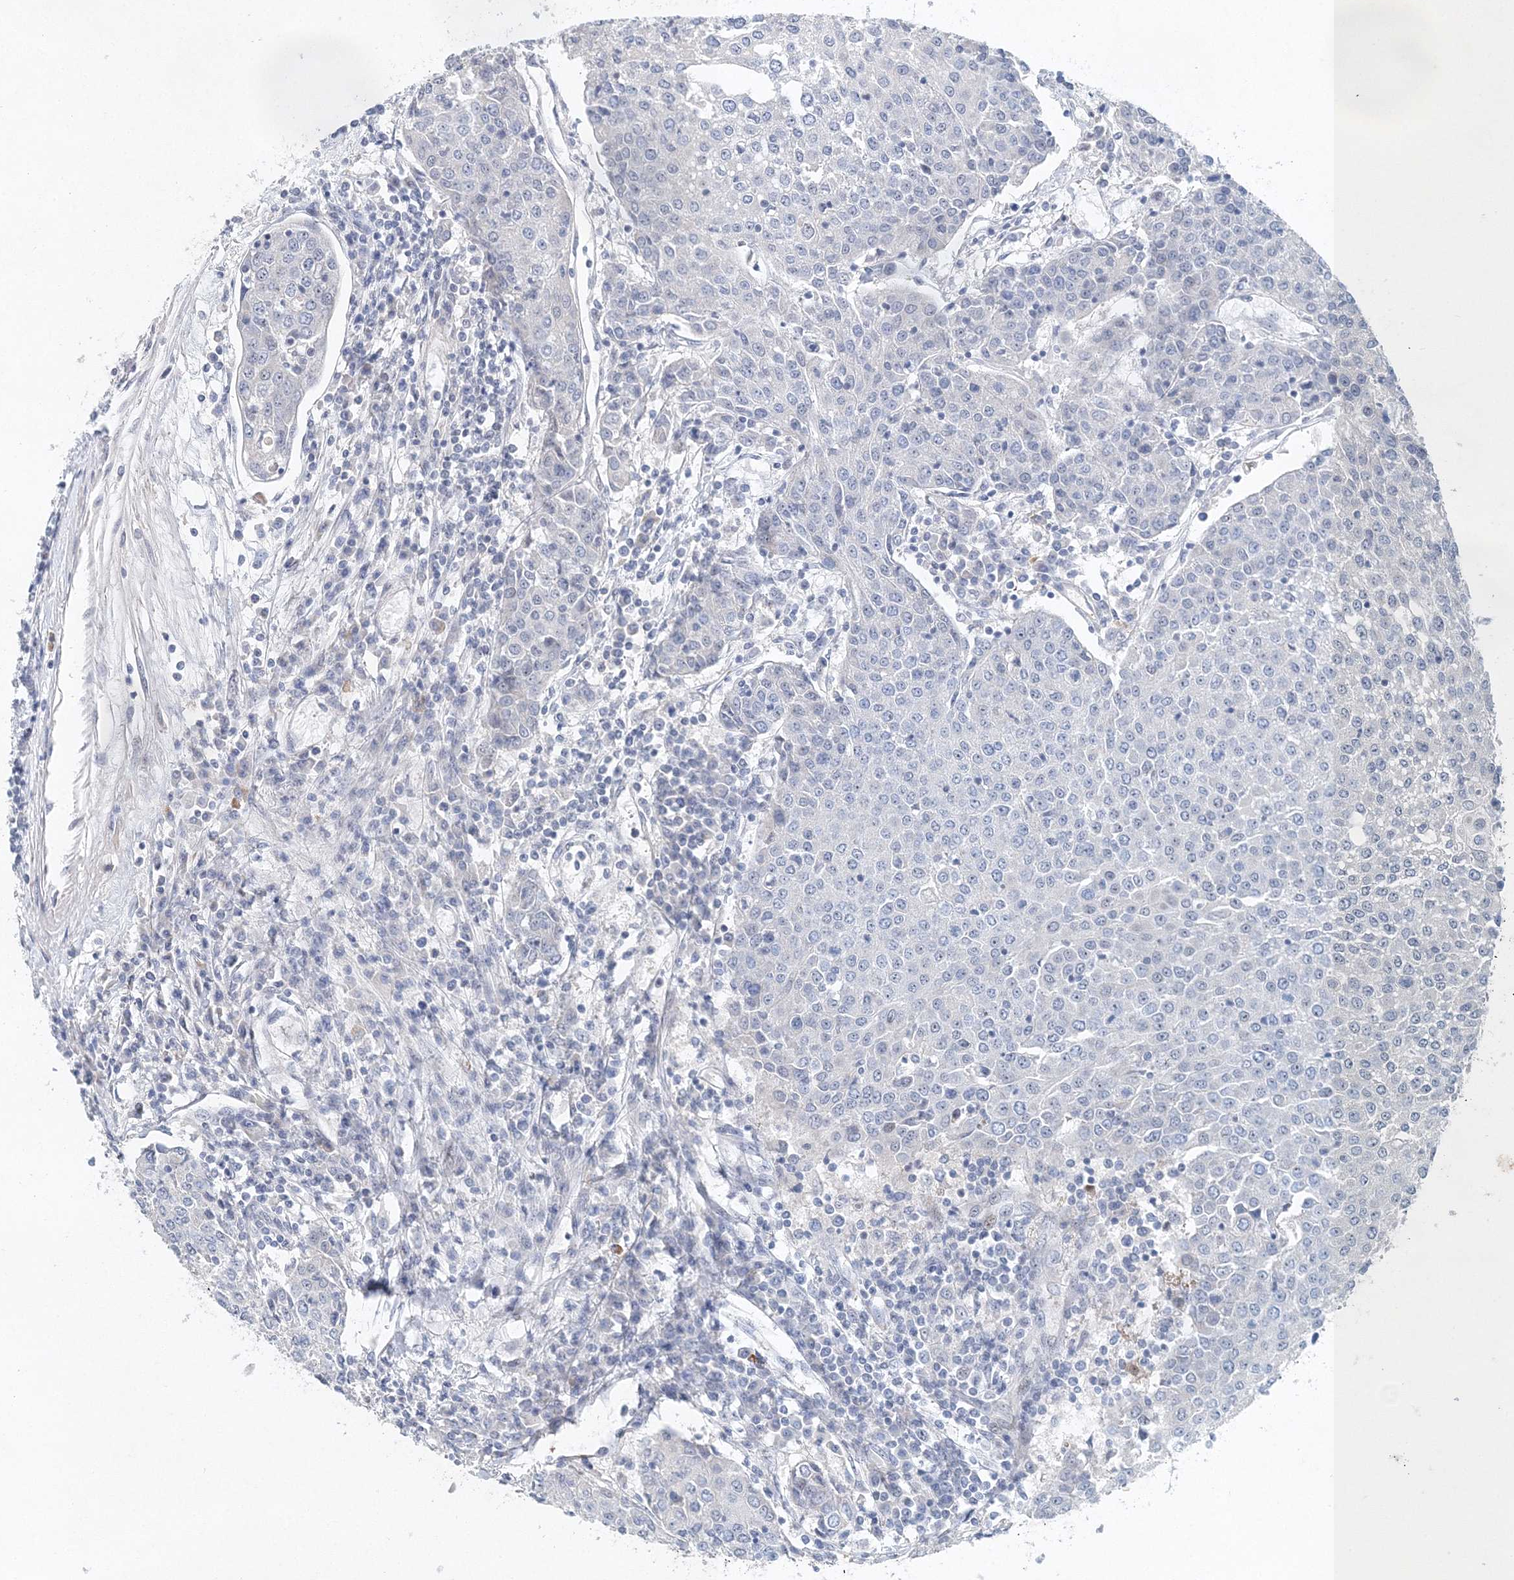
{"staining": {"intensity": "negative", "quantity": "none", "location": "none"}, "tissue": "urothelial cancer", "cell_type": "Tumor cells", "image_type": "cancer", "snomed": [{"axis": "morphology", "description": "Urothelial carcinoma, High grade"}, {"axis": "topography", "description": "Urinary bladder"}], "caption": "High magnification brightfield microscopy of urothelial carcinoma (high-grade) stained with DAB (3,3'-diaminobenzidine) (brown) and counterstained with hematoxylin (blue): tumor cells show no significant staining. Nuclei are stained in blue.", "gene": "UIMC1", "patient": {"sex": "female", "age": 85}}